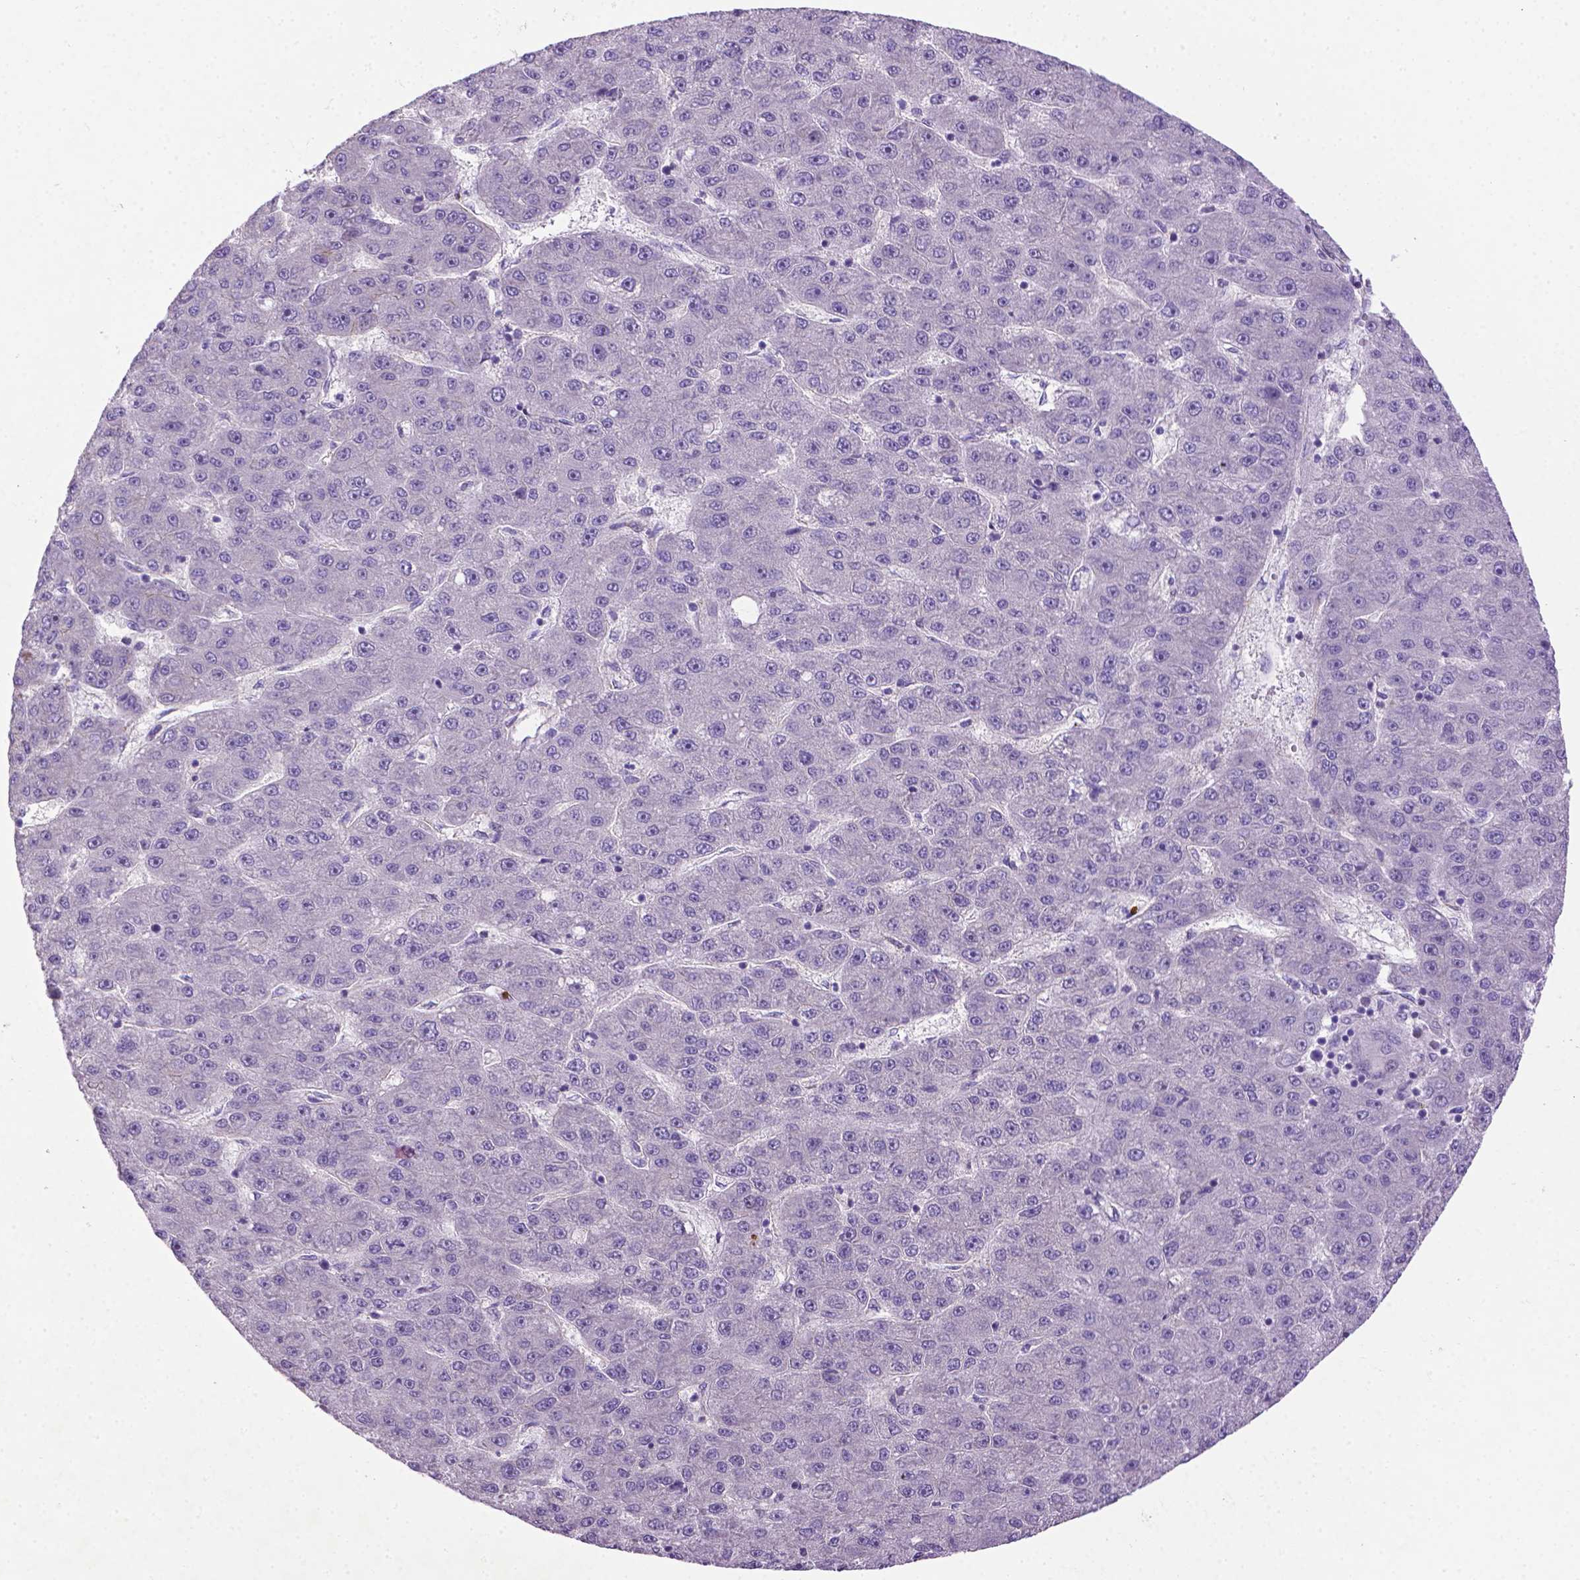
{"staining": {"intensity": "negative", "quantity": "none", "location": "none"}, "tissue": "liver cancer", "cell_type": "Tumor cells", "image_type": "cancer", "snomed": [{"axis": "morphology", "description": "Carcinoma, Hepatocellular, NOS"}, {"axis": "topography", "description": "Liver"}], "caption": "There is no significant staining in tumor cells of hepatocellular carcinoma (liver).", "gene": "CCER2", "patient": {"sex": "male", "age": 67}}